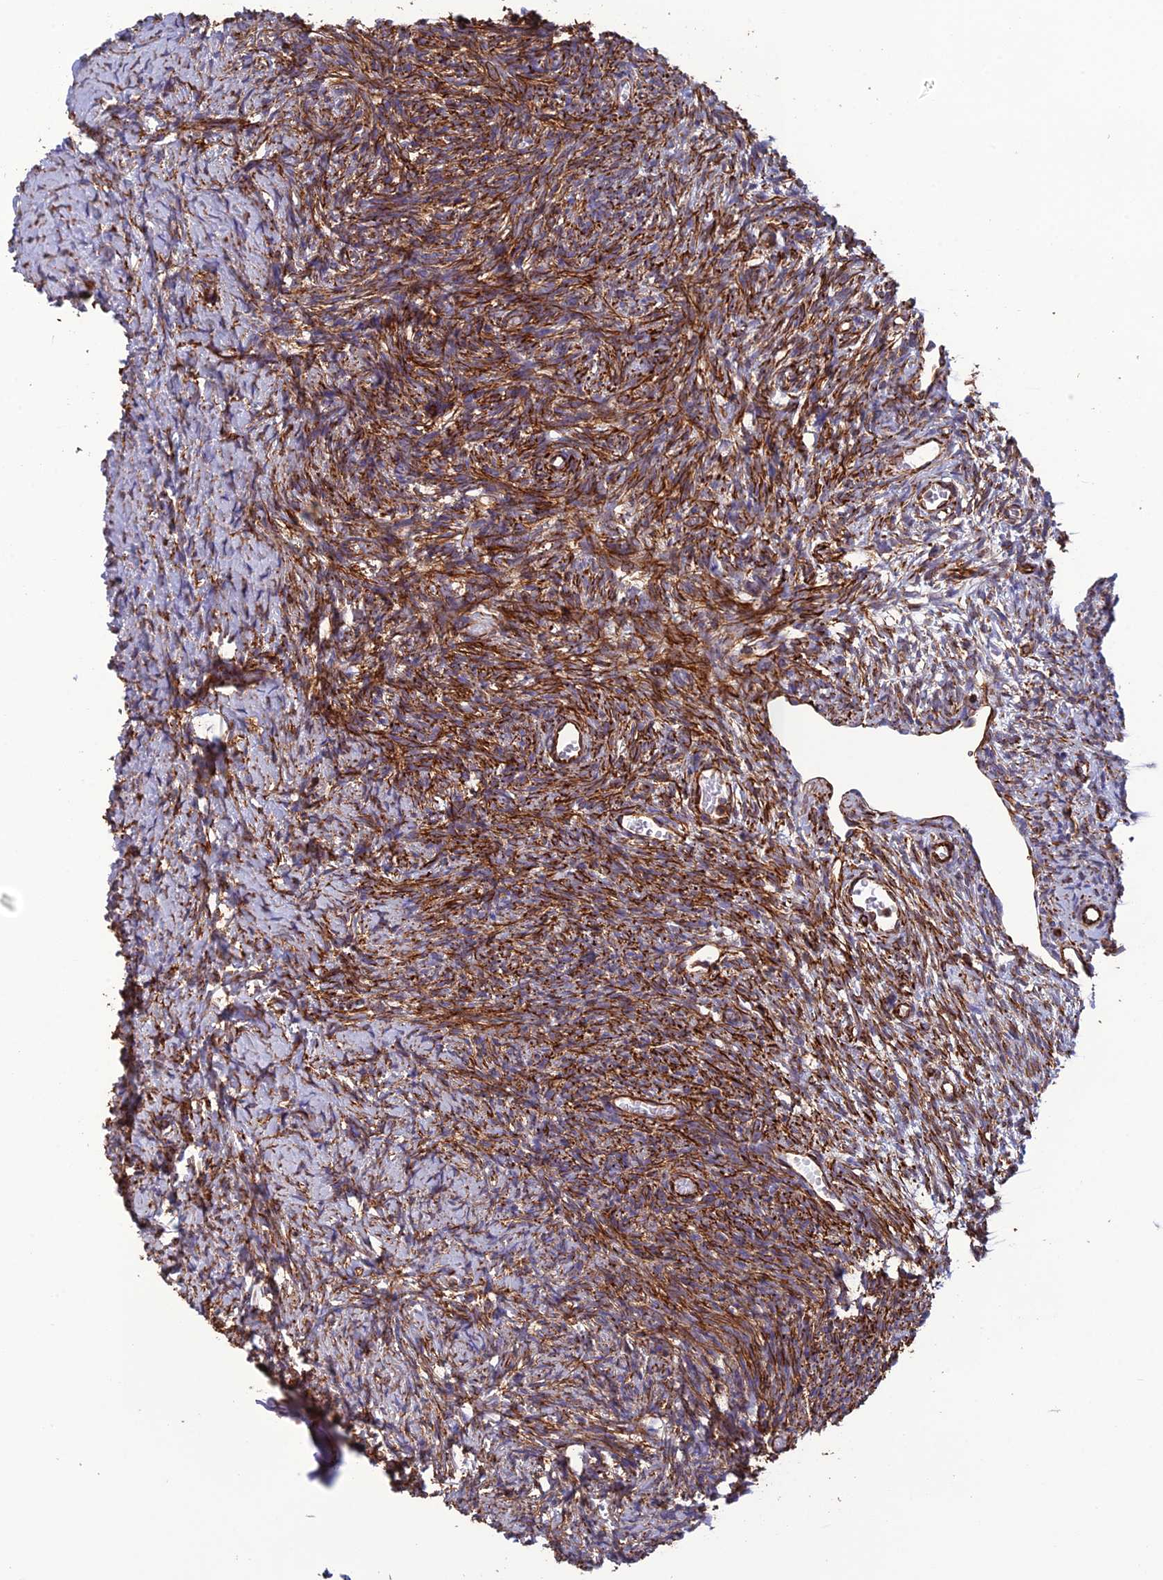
{"staining": {"intensity": "moderate", "quantity": ">75%", "location": "cytoplasmic/membranous"}, "tissue": "ovary", "cell_type": "Ovarian stroma cells", "image_type": "normal", "snomed": [{"axis": "morphology", "description": "Normal tissue, NOS"}, {"axis": "topography", "description": "Ovary"}], "caption": "About >75% of ovarian stroma cells in normal human ovary reveal moderate cytoplasmic/membranous protein positivity as visualized by brown immunohistochemical staining.", "gene": "FBXL20", "patient": {"sex": "female", "age": 39}}